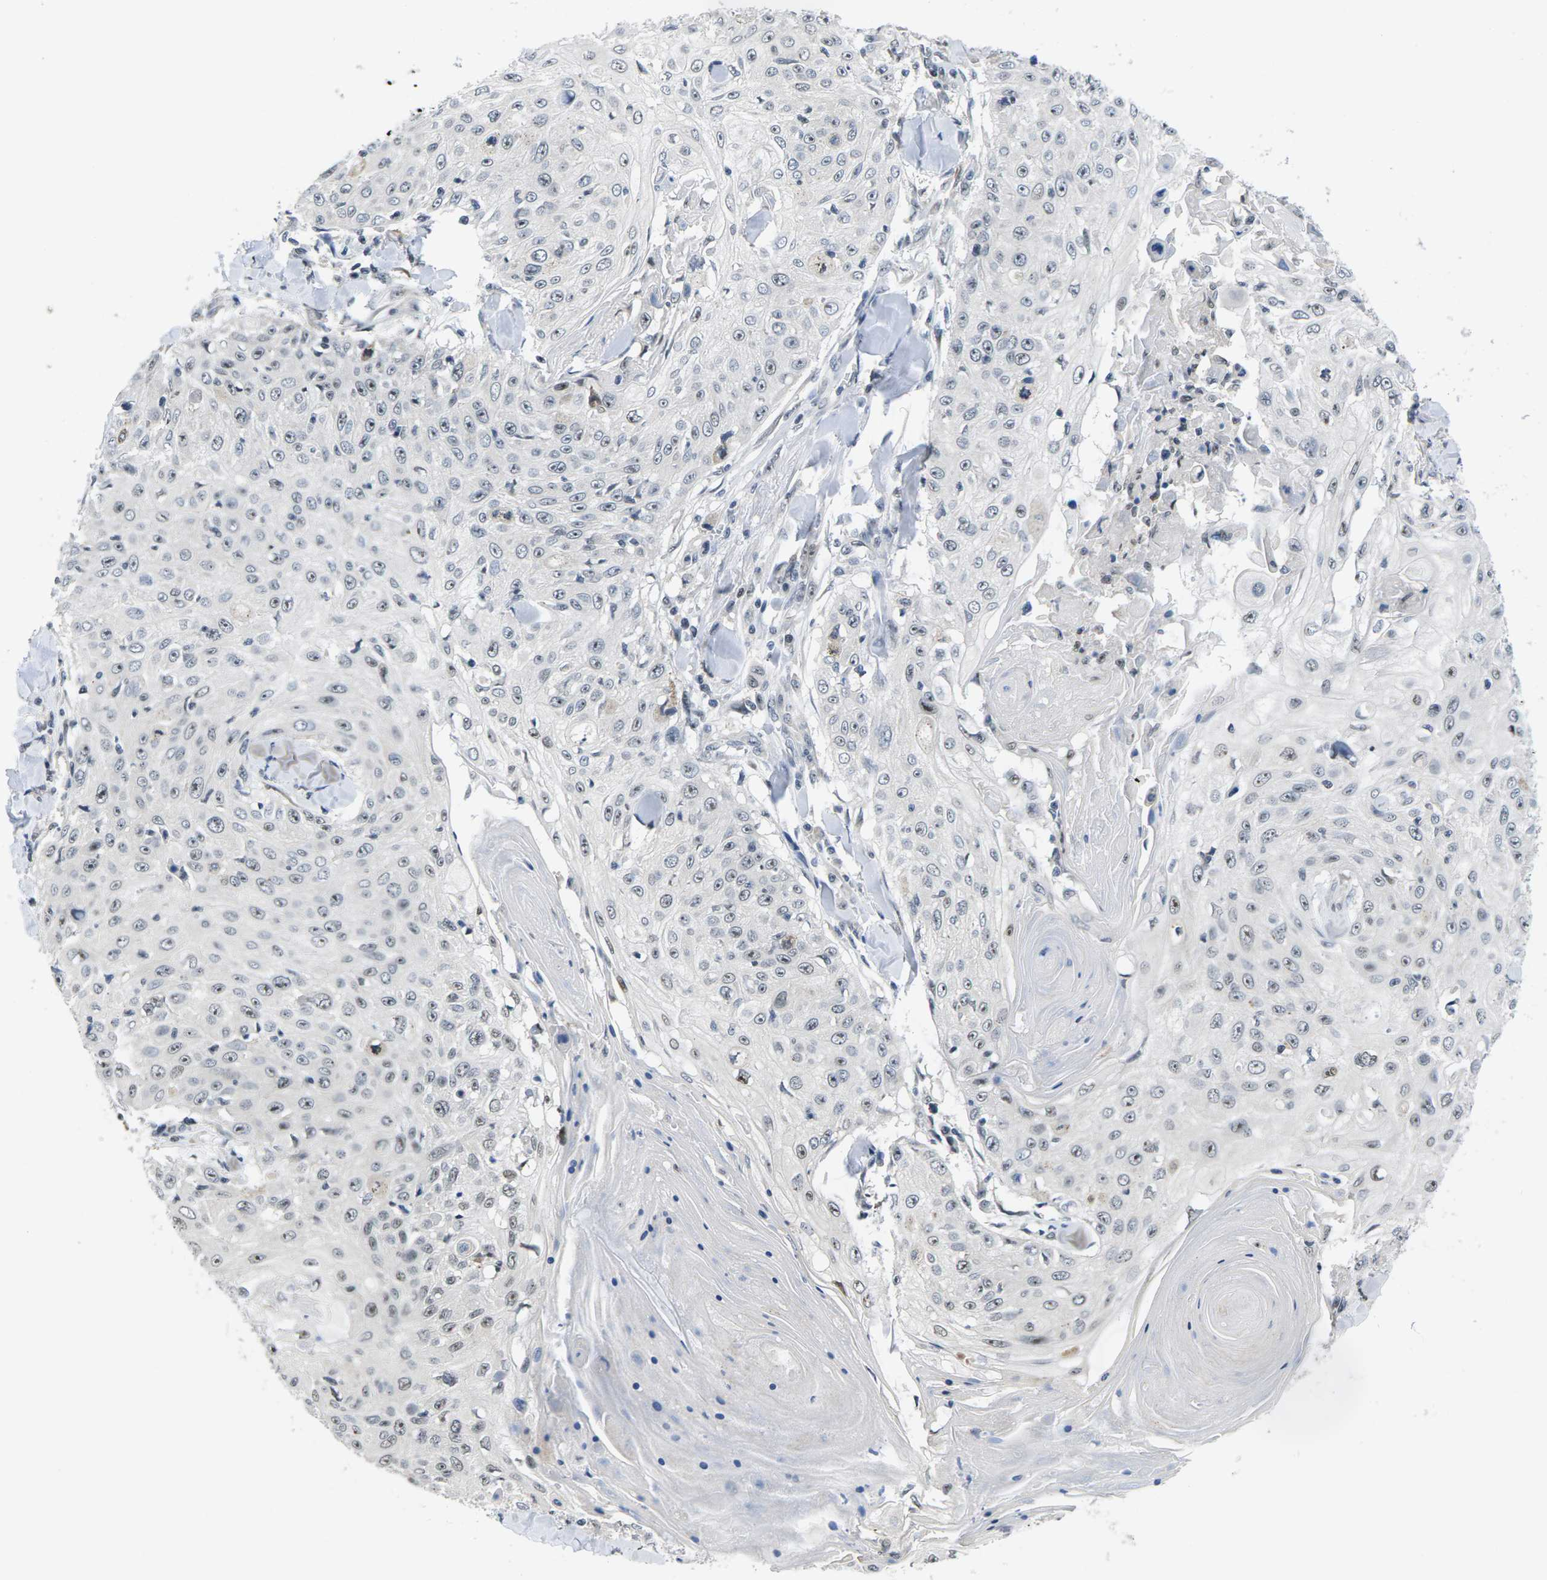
{"staining": {"intensity": "moderate", "quantity": "25%-75%", "location": "nuclear"}, "tissue": "skin cancer", "cell_type": "Tumor cells", "image_type": "cancer", "snomed": [{"axis": "morphology", "description": "Squamous cell carcinoma, NOS"}, {"axis": "topography", "description": "Skin"}], "caption": "Immunohistochemistry (IHC) staining of squamous cell carcinoma (skin), which demonstrates medium levels of moderate nuclear positivity in approximately 25%-75% of tumor cells indicating moderate nuclear protein staining. The staining was performed using DAB (brown) for protein detection and nuclei were counterstained in hematoxylin (blue).", "gene": "NSRP1", "patient": {"sex": "male", "age": 86}}